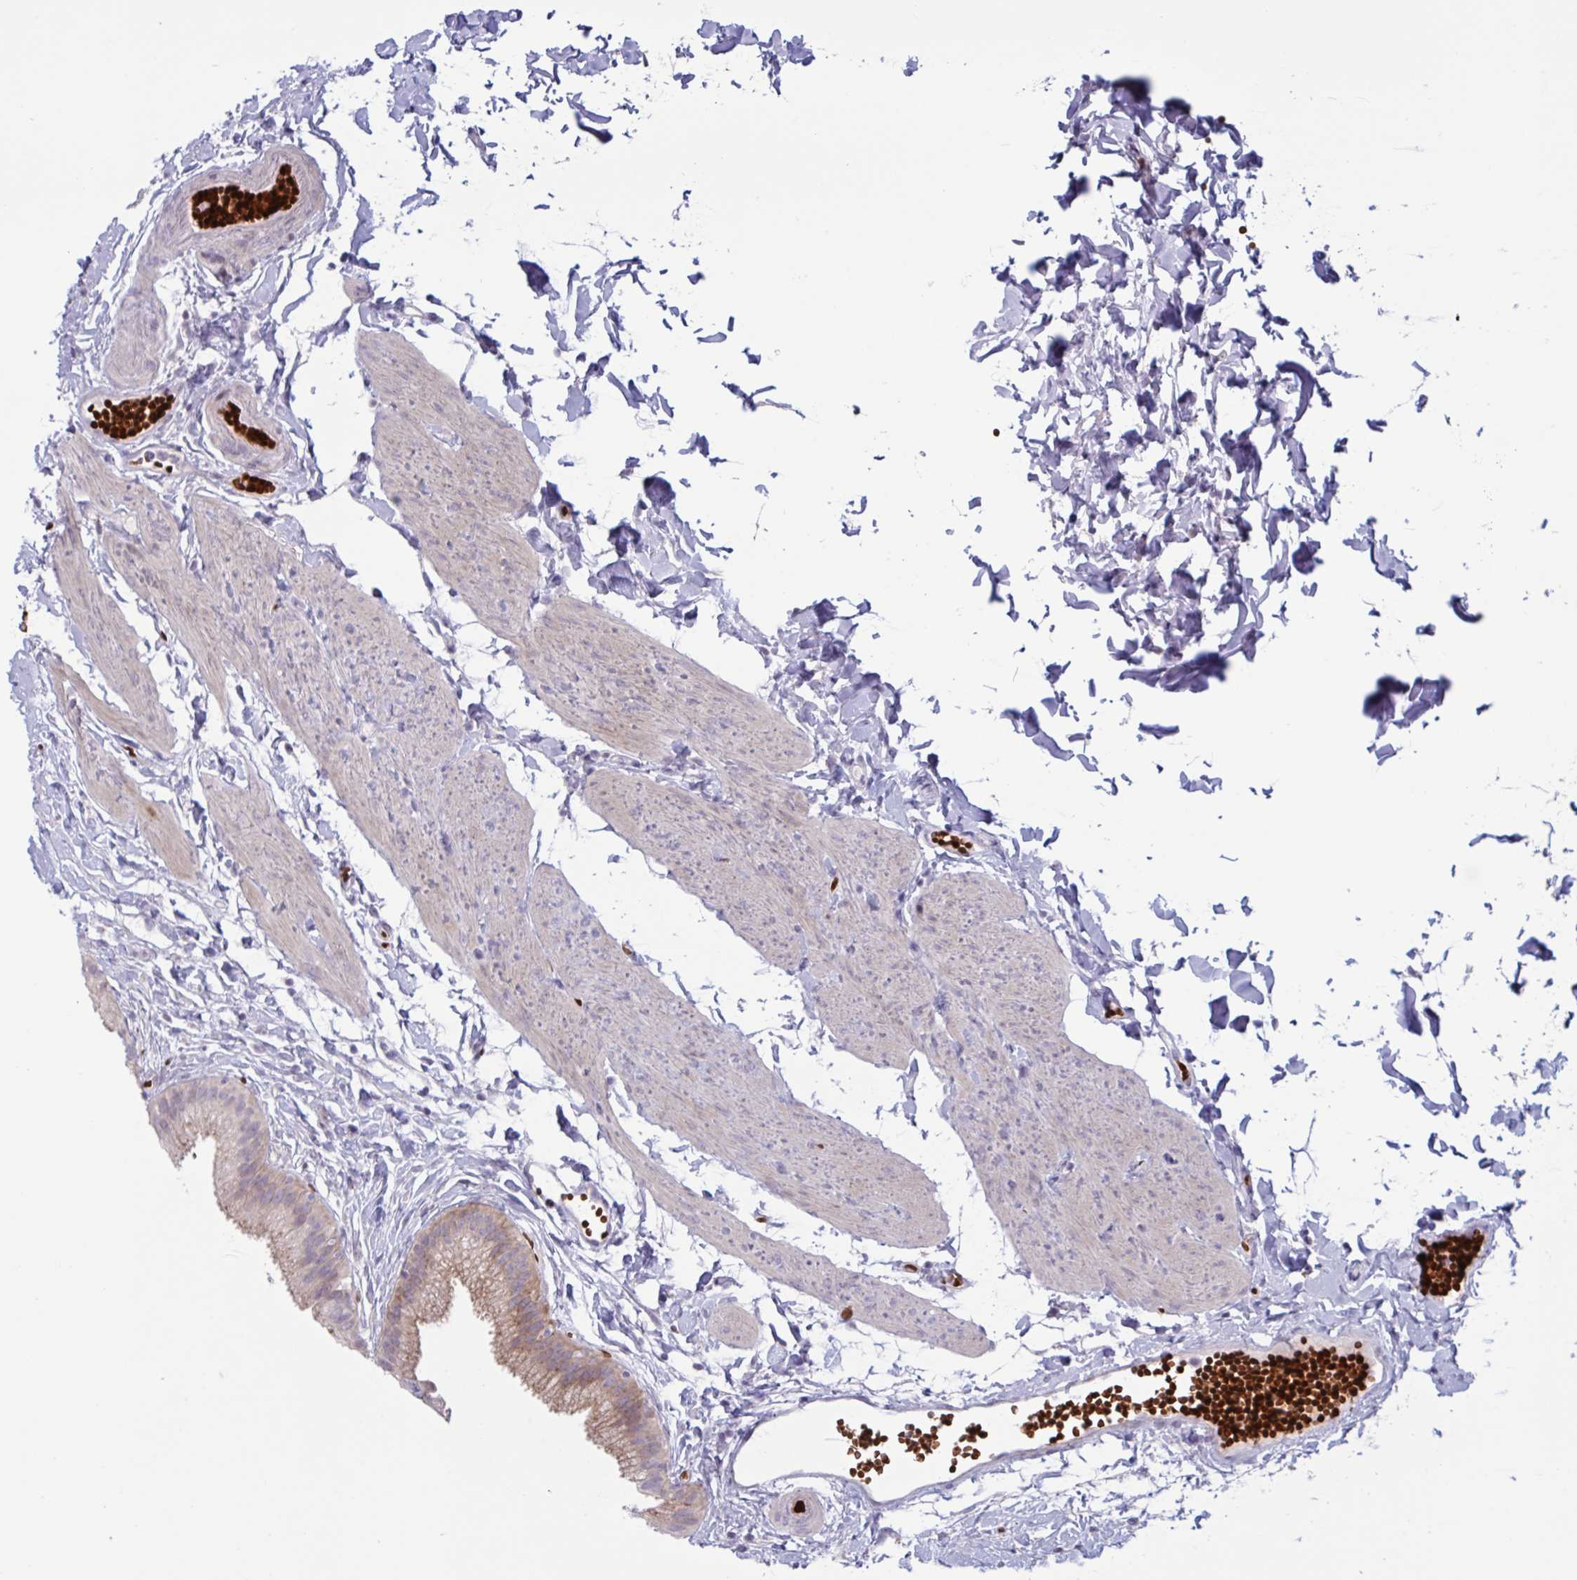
{"staining": {"intensity": "weak", "quantity": "<25%", "location": "cytoplasmic/membranous,nuclear"}, "tissue": "gallbladder", "cell_type": "Glandular cells", "image_type": "normal", "snomed": [{"axis": "morphology", "description": "Normal tissue, NOS"}, {"axis": "topography", "description": "Gallbladder"}], "caption": "IHC micrograph of unremarkable human gallbladder stained for a protein (brown), which reveals no expression in glandular cells.", "gene": "ENSG00000281613", "patient": {"sex": "female", "age": 63}}